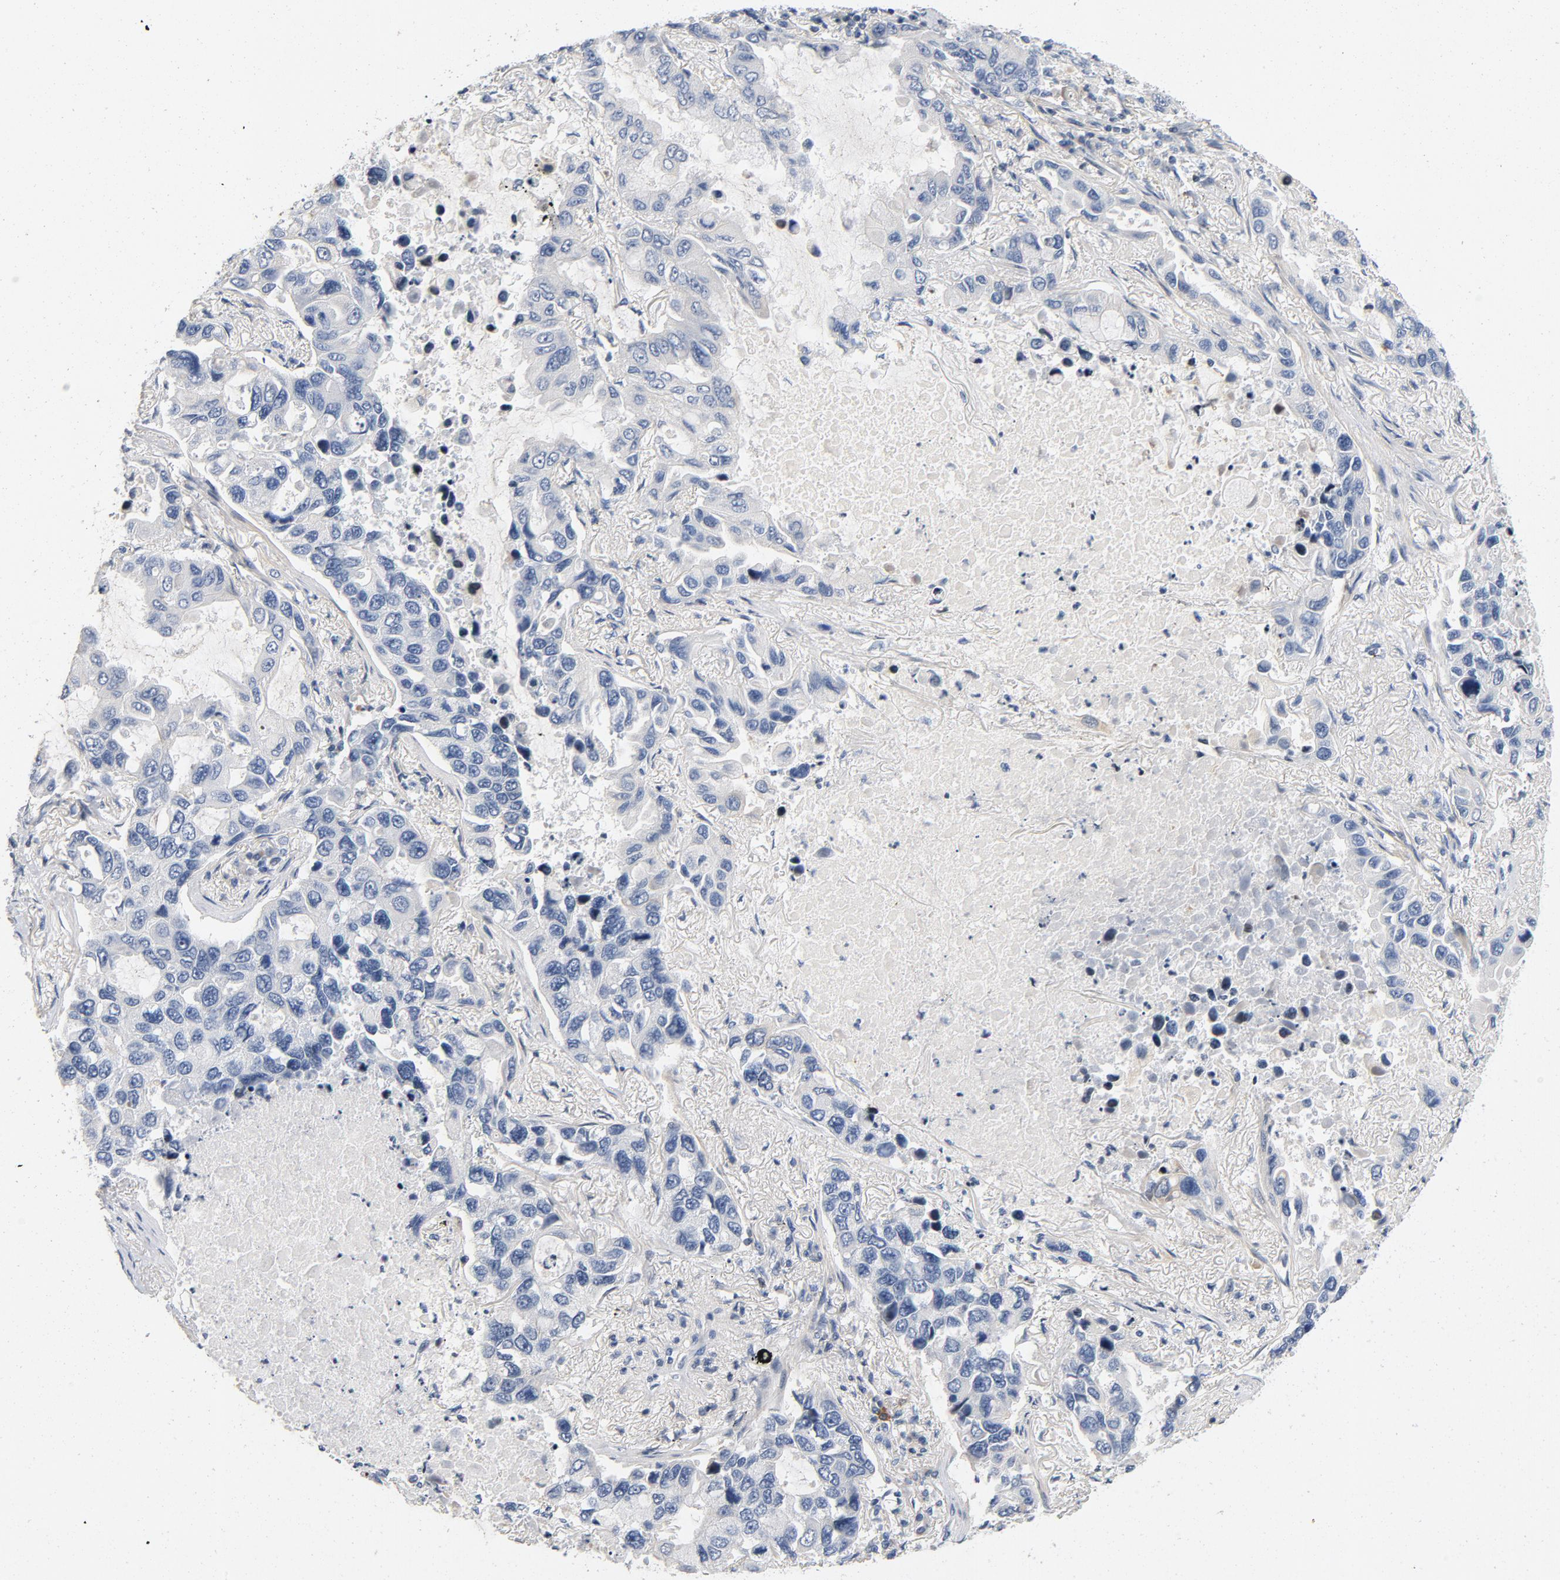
{"staining": {"intensity": "negative", "quantity": "none", "location": "none"}, "tissue": "lung cancer", "cell_type": "Tumor cells", "image_type": "cancer", "snomed": [{"axis": "morphology", "description": "Adenocarcinoma, NOS"}, {"axis": "topography", "description": "Lung"}], "caption": "Lung adenocarcinoma stained for a protein using immunohistochemistry shows no positivity tumor cells.", "gene": "PIM1", "patient": {"sex": "male", "age": 64}}